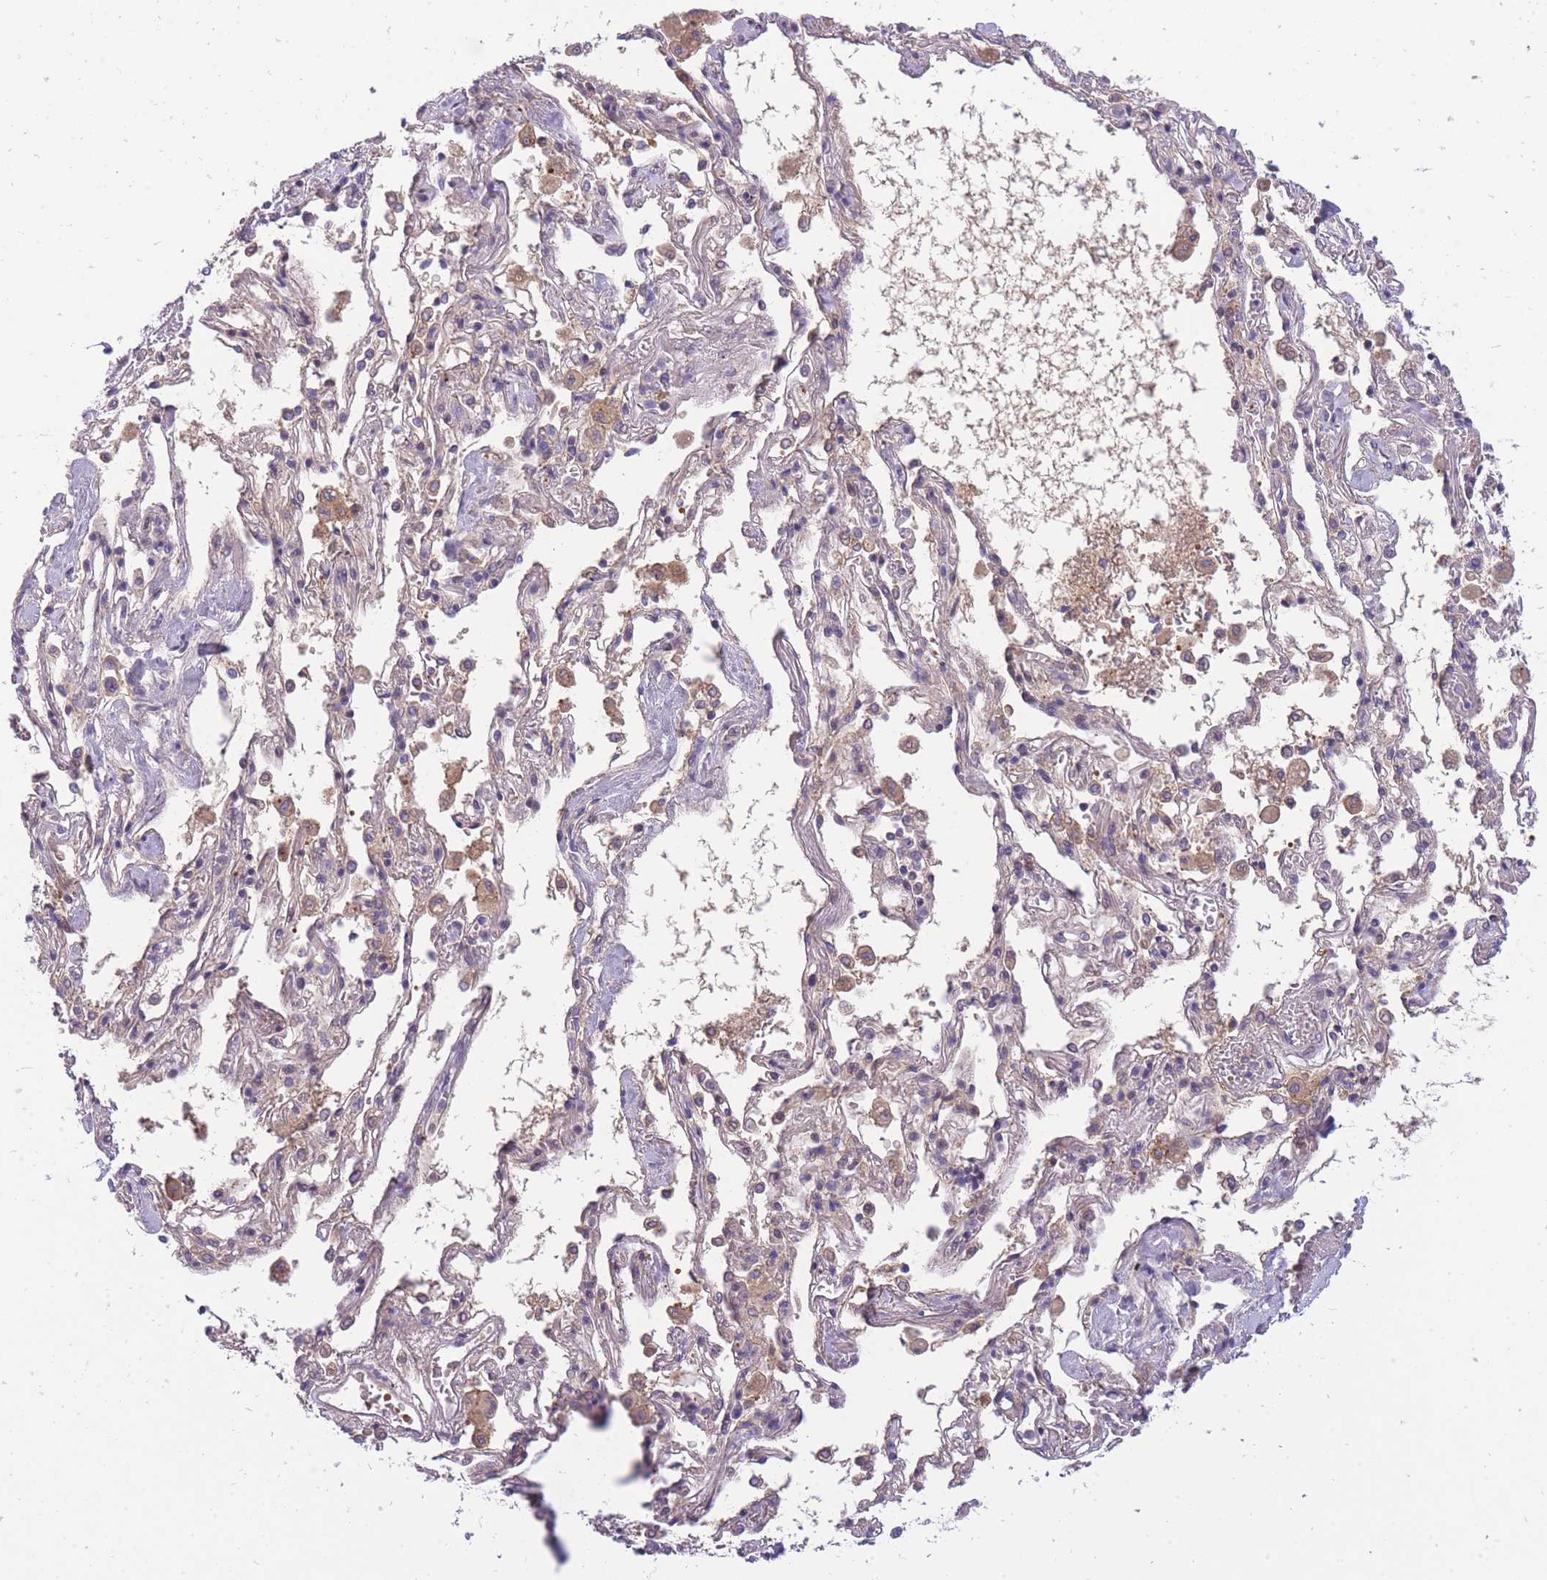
{"staining": {"intensity": "negative", "quantity": "none", "location": "none"}, "tissue": "adipose tissue", "cell_type": "Adipocytes", "image_type": "normal", "snomed": [{"axis": "morphology", "description": "Normal tissue, NOS"}, {"axis": "topography", "description": "Cartilage tissue"}], "caption": "An immunohistochemistry (IHC) micrograph of normal adipose tissue is shown. There is no staining in adipocytes of adipose tissue. (DAB immunohistochemistry (IHC) with hematoxylin counter stain).", "gene": "CRYGN", "patient": {"sex": "male", "age": 73}}